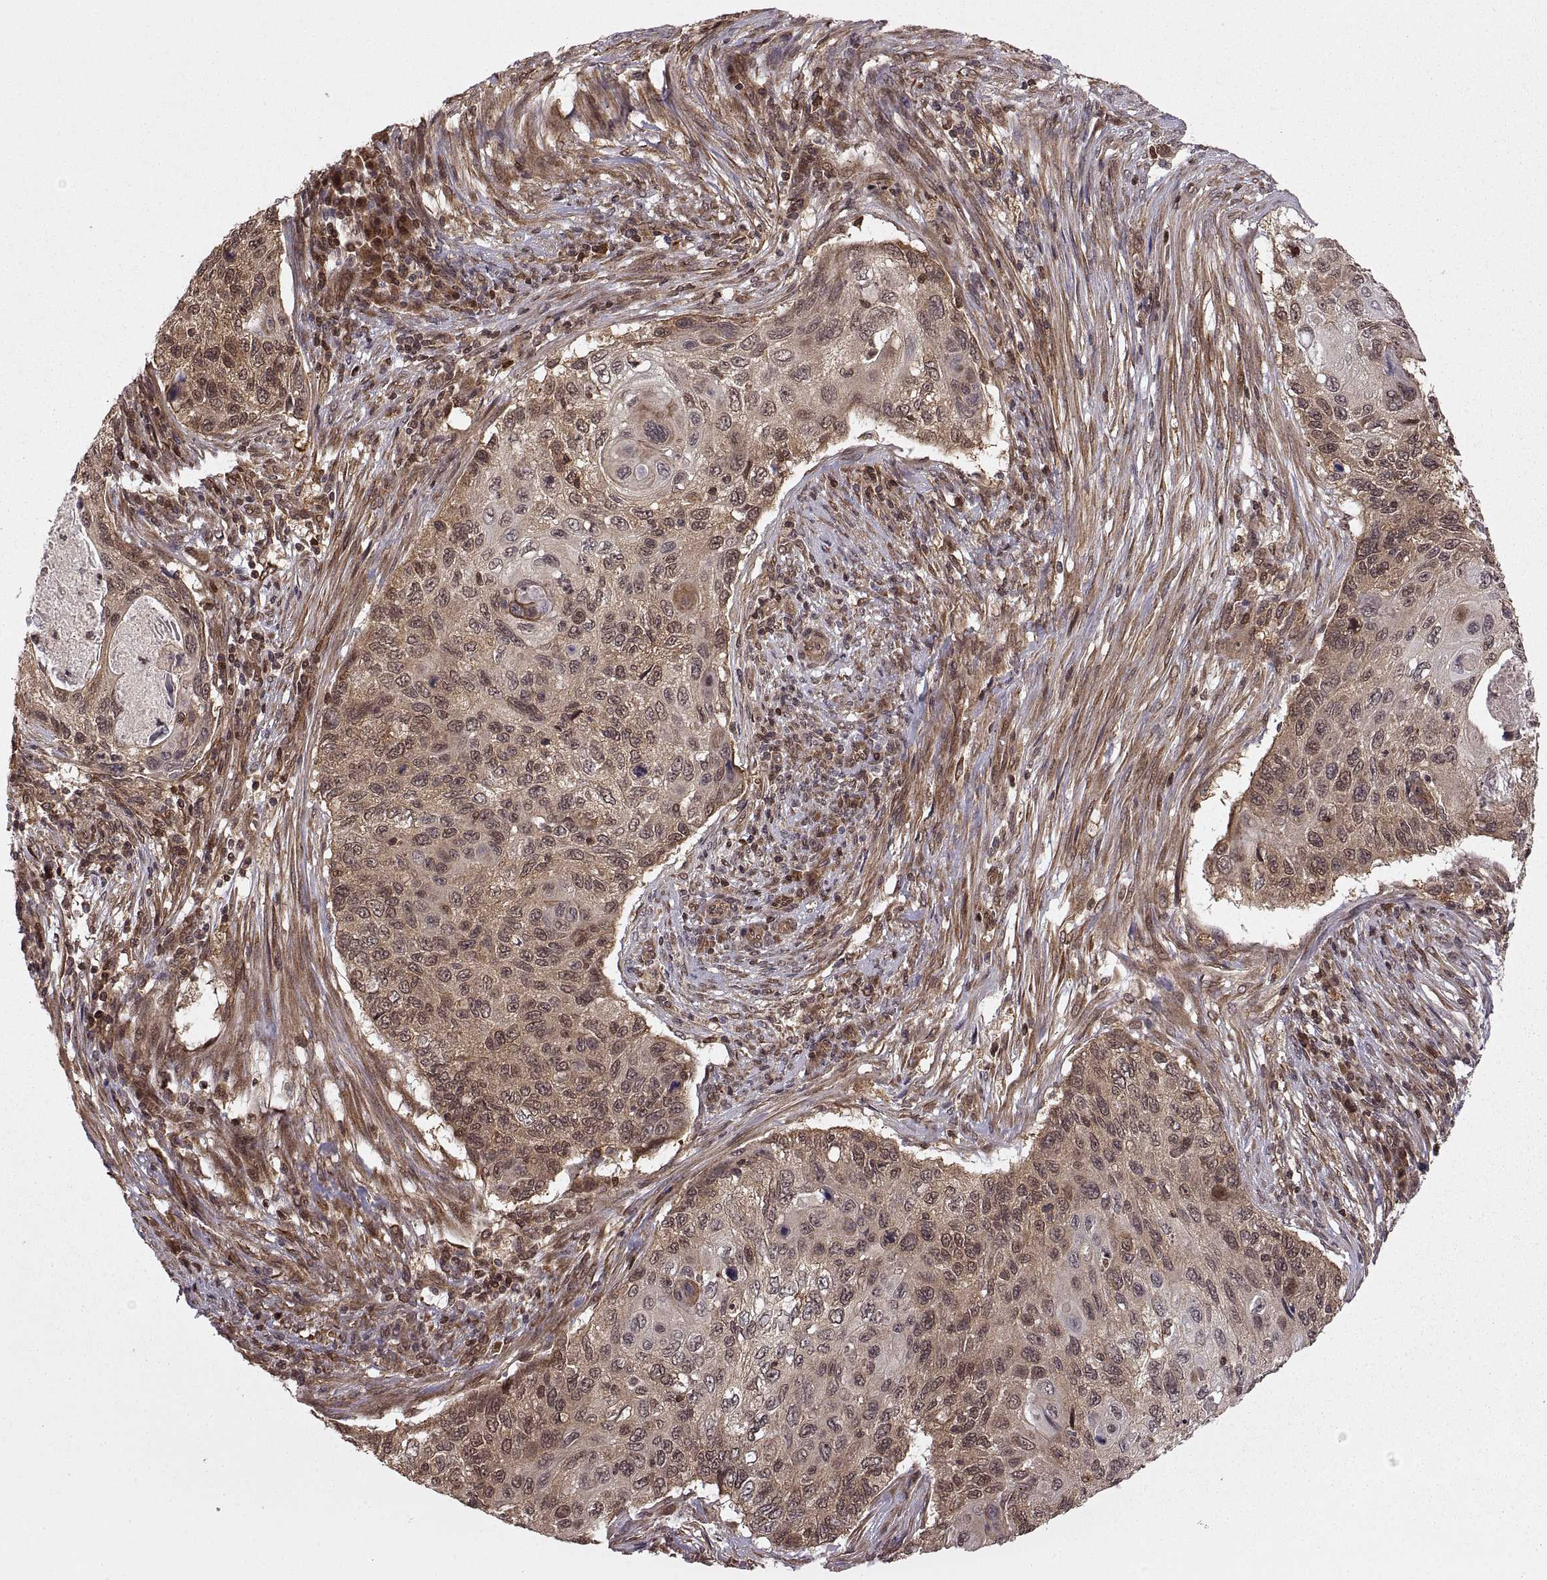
{"staining": {"intensity": "moderate", "quantity": ">75%", "location": "cytoplasmic/membranous"}, "tissue": "cervical cancer", "cell_type": "Tumor cells", "image_type": "cancer", "snomed": [{"axis": "morphology", "description": "Squamous cell carcinoma, NOS"}, {"axis": "topography", "description": "Cervix"}], "caption": "A high-resolution micrograph shows IHC staining of cervical squamous cell carcinoma, which reveals moderate cytoplasmic/membranous positivity in about >75% of tumor cells.", "gene": "DEDD", "patient": {"sex": "female", "age": 70}}